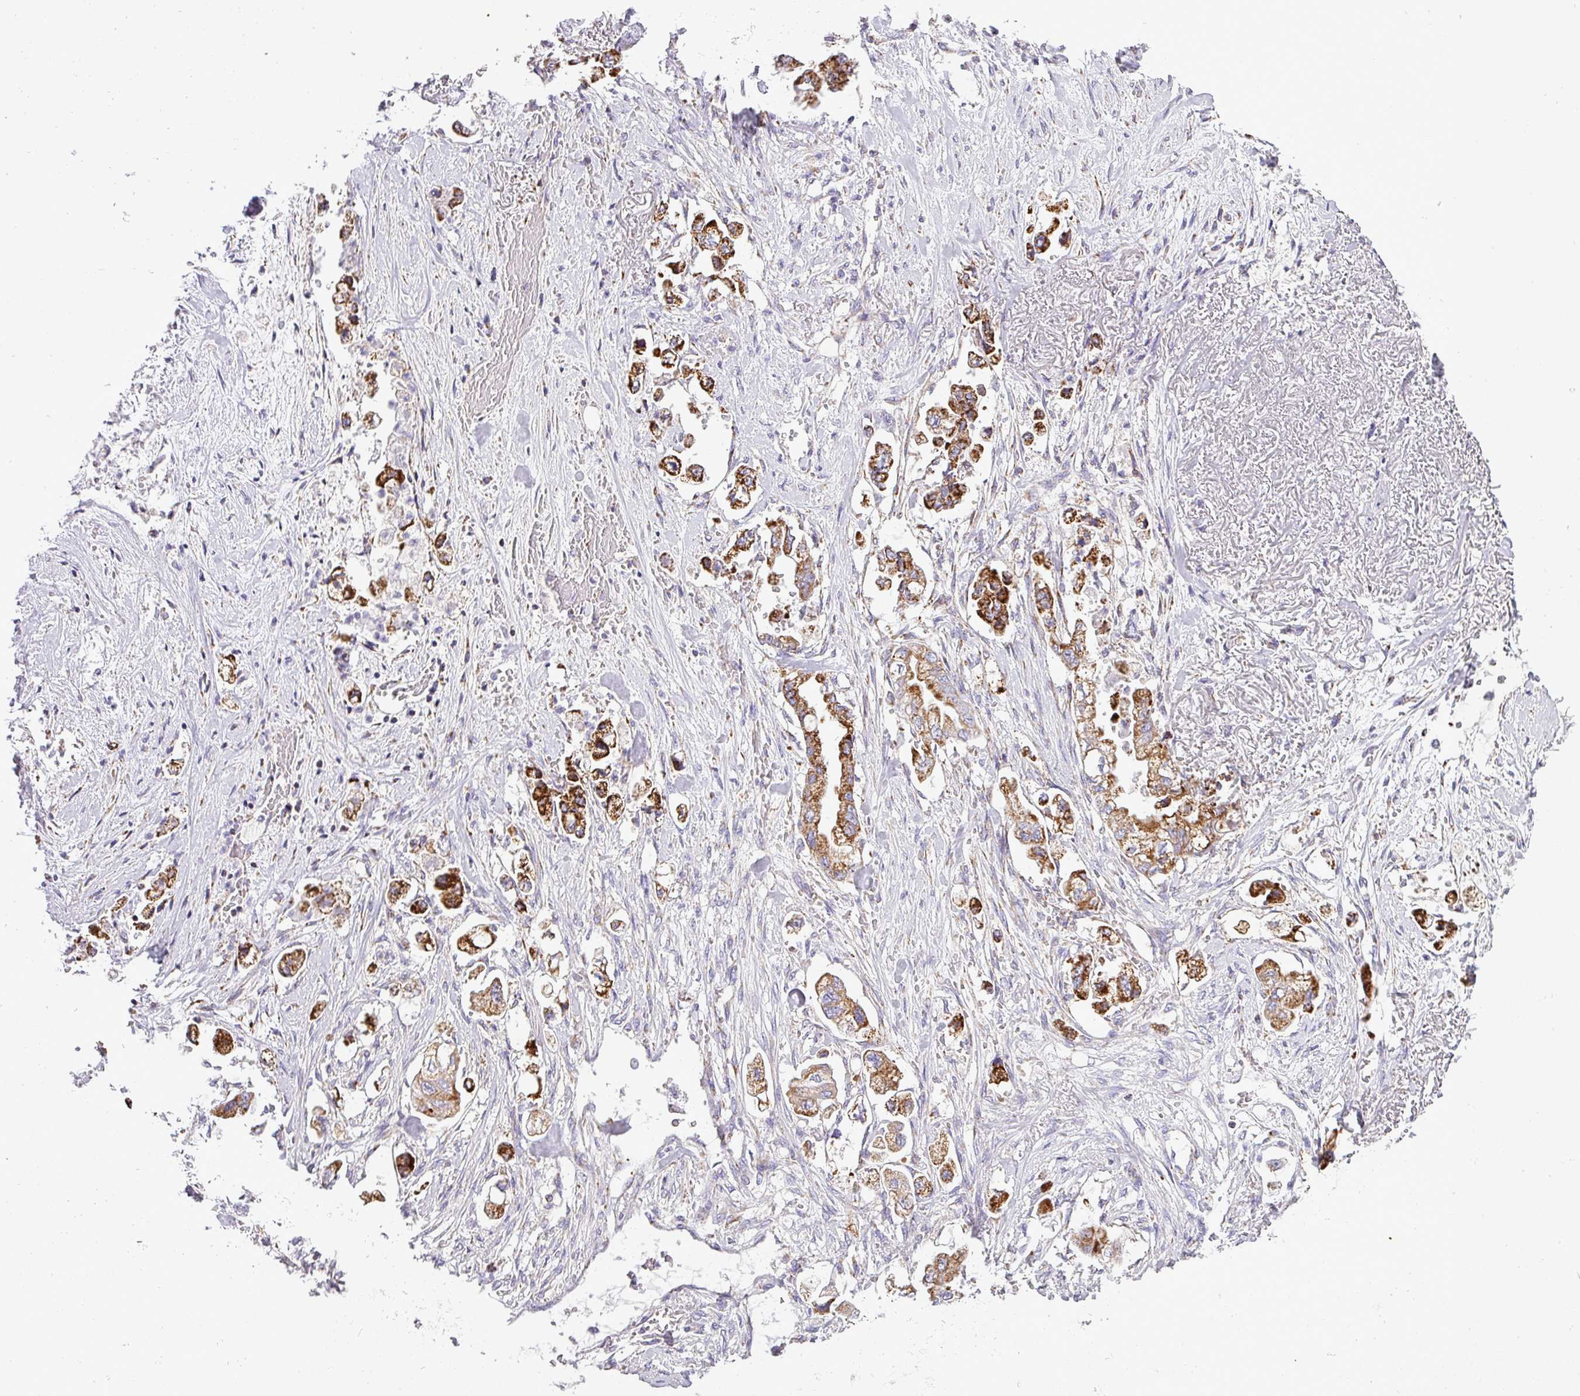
{"staining": {"intensity": "strong", "quantity": ">75%", "location": "cytoplasmic/membranous"}, "tissue": "stomach cancer", "cell_type": "Tumor cells", "image_type": "cancer", "snomed": [{"axis": "morphology", "description": "Adenocarcinoma, NOS"}, {"axis": "topography", "description": "Stomach"}], "caption": "This photomicrograph shows immunohistochemistry staining of human stomach adenocarcinoma, with high strong cytoplasmic/membranous positivity in approximately >75% of tumor cells.", "gene": "ZNF81", "patient": {"sex": "male", "age": 62}}